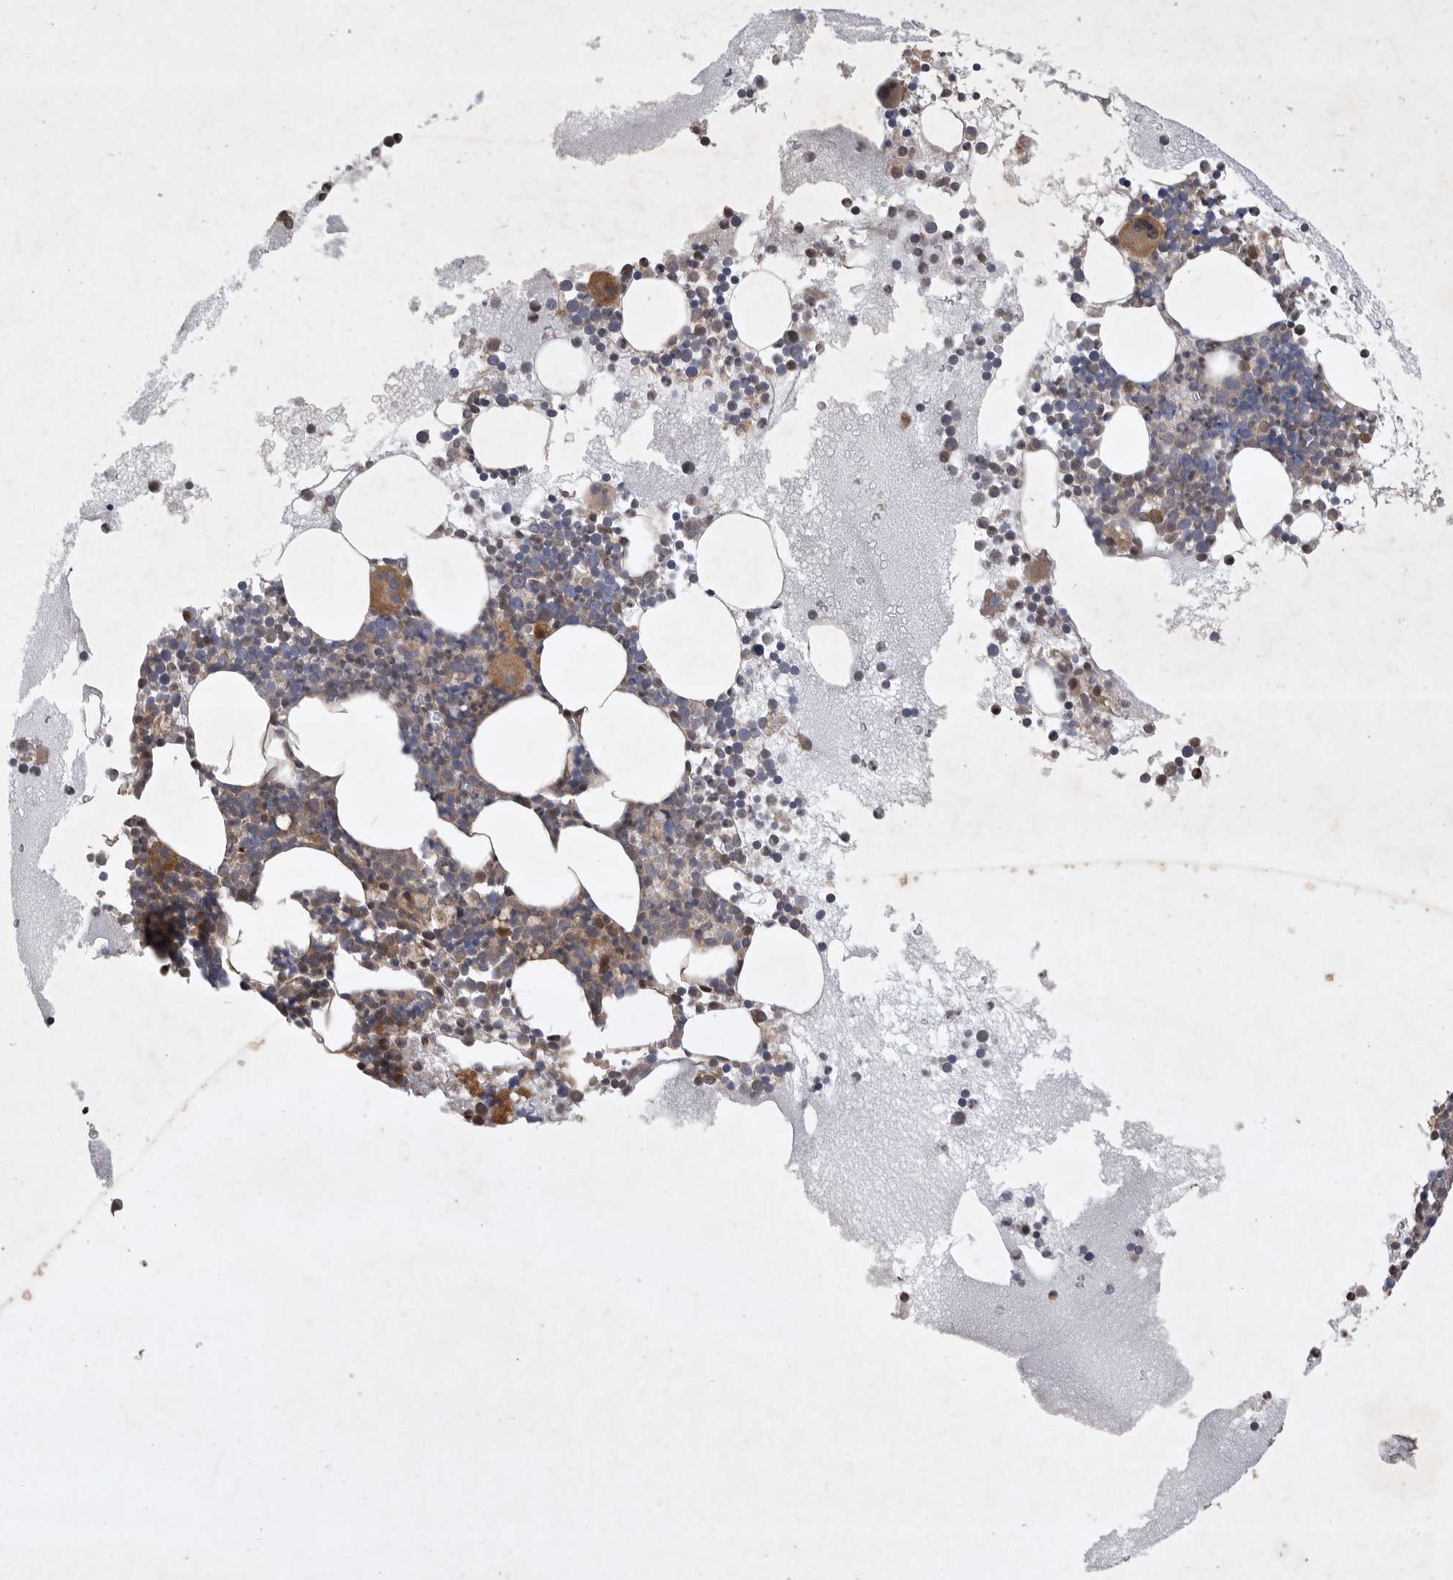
{"staining": {"intensity": "moderate", "quantity": "<25%", "location": "cytoplasmic/membranous"}, "tissue": "bone marrow", "cell_type": "Hematopoietic cells", "image_type": "normal", "snomed": [{"axis": "morphology", "description": "Normal tissue, NOS"}, {"axis": "morphology", "description": "Inflammation, NOS"}, {"axis": "topography", "description": "Bone marrow"}], "caption": "Bone marrow stained for a protein demonstrates moderate cytoplasmic/membranous positivity in hematopoietic cells. The protein is stained brown, and the nuclei are stained in blue (DAB (3,3'-diaminobenzidine) IHC with brightfield microscopy, high magnification).", "gene": "EDEM3", "patient": {"sex": "female", "age": 45}}